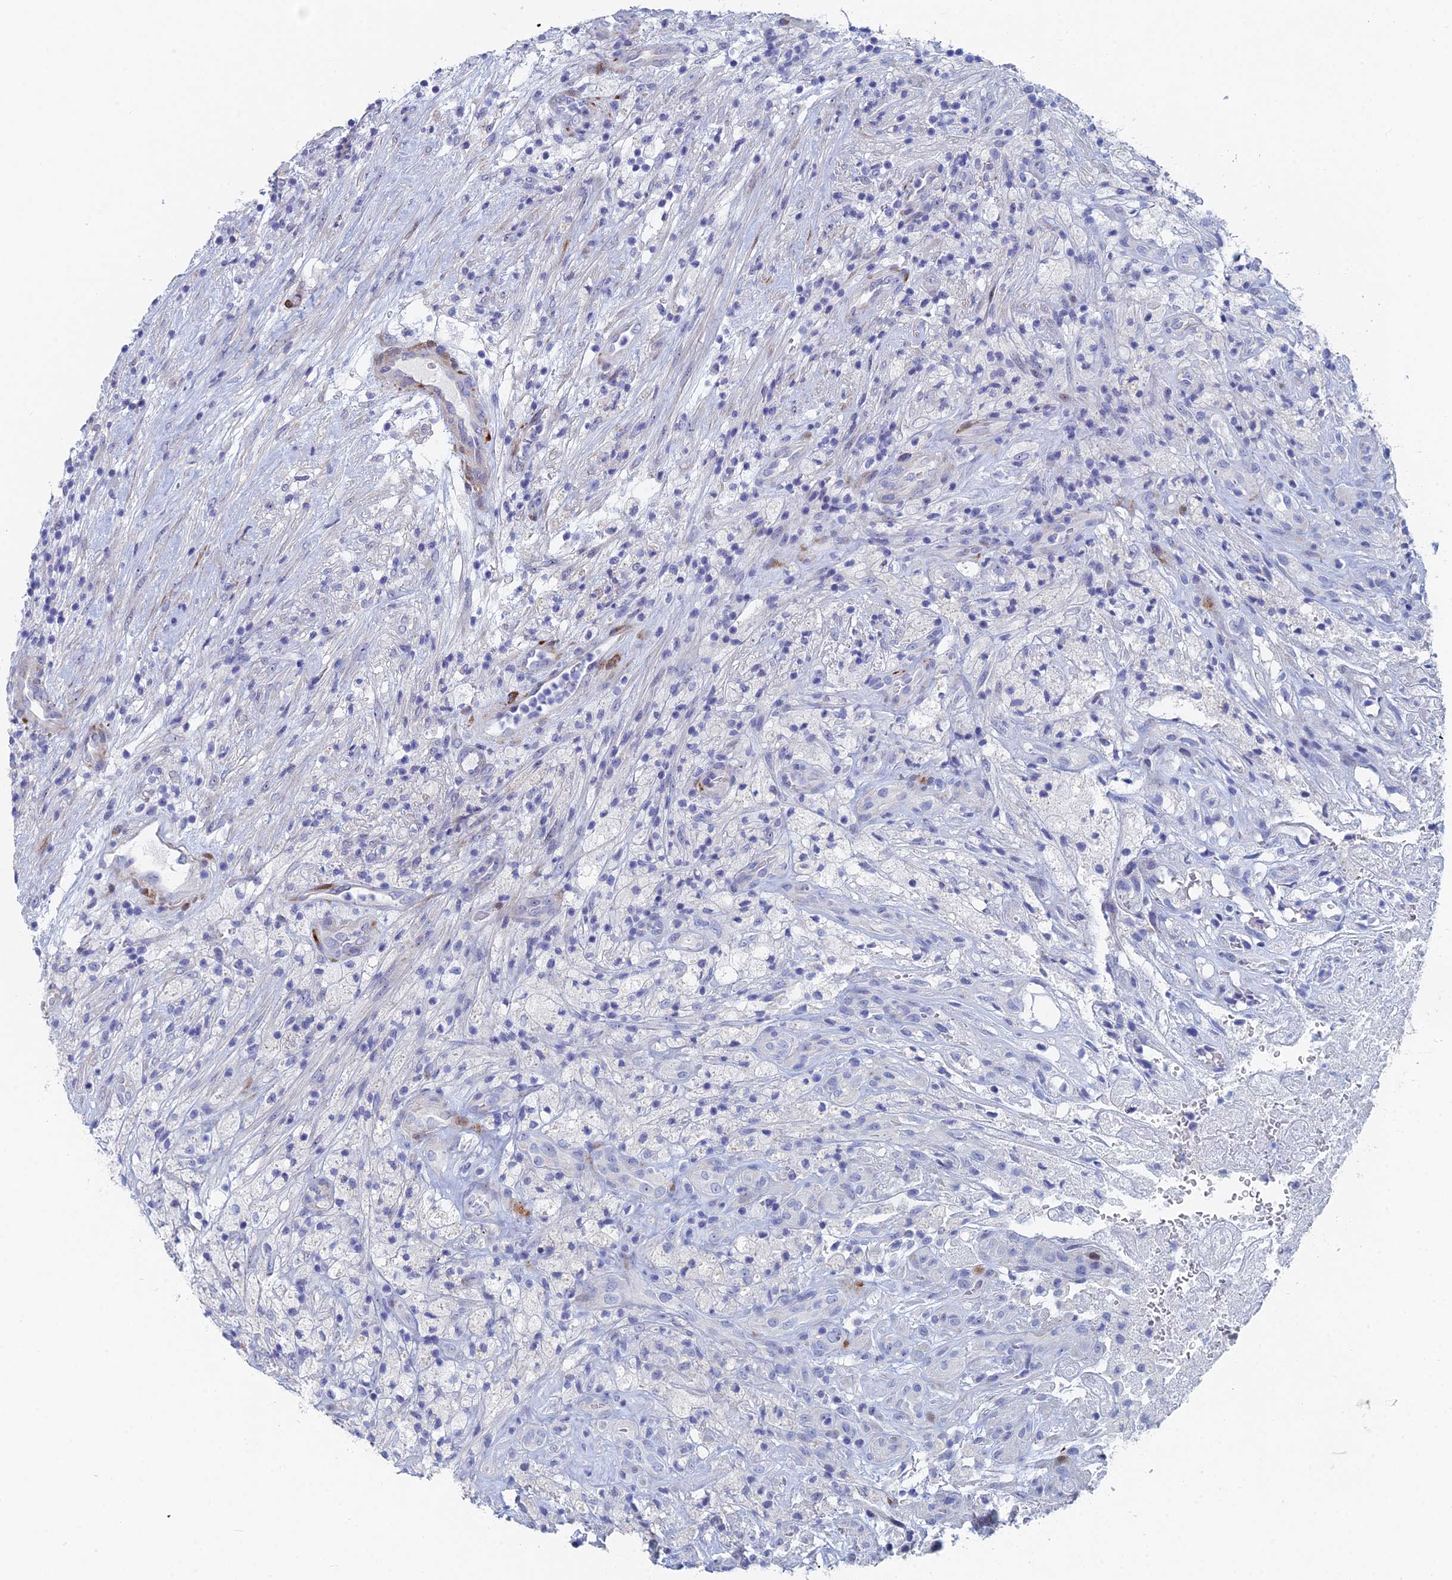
{"staining": {"intensity": "negative", "quantity": "none", "location": "none"}, "tissue": "glioma", "cell_type": "Tumor cells", "image_type": "cancer", "snomed": [{"axis": "morphology", "description": "Glioma, malignant, High grade"}, {"axis": "topography", "description": "Brain"}], "caption": "Tumor cells are negative for protein expression in human glioma.", "gene": "DRGX", "patient": {"sex": "male", "age": 69}}